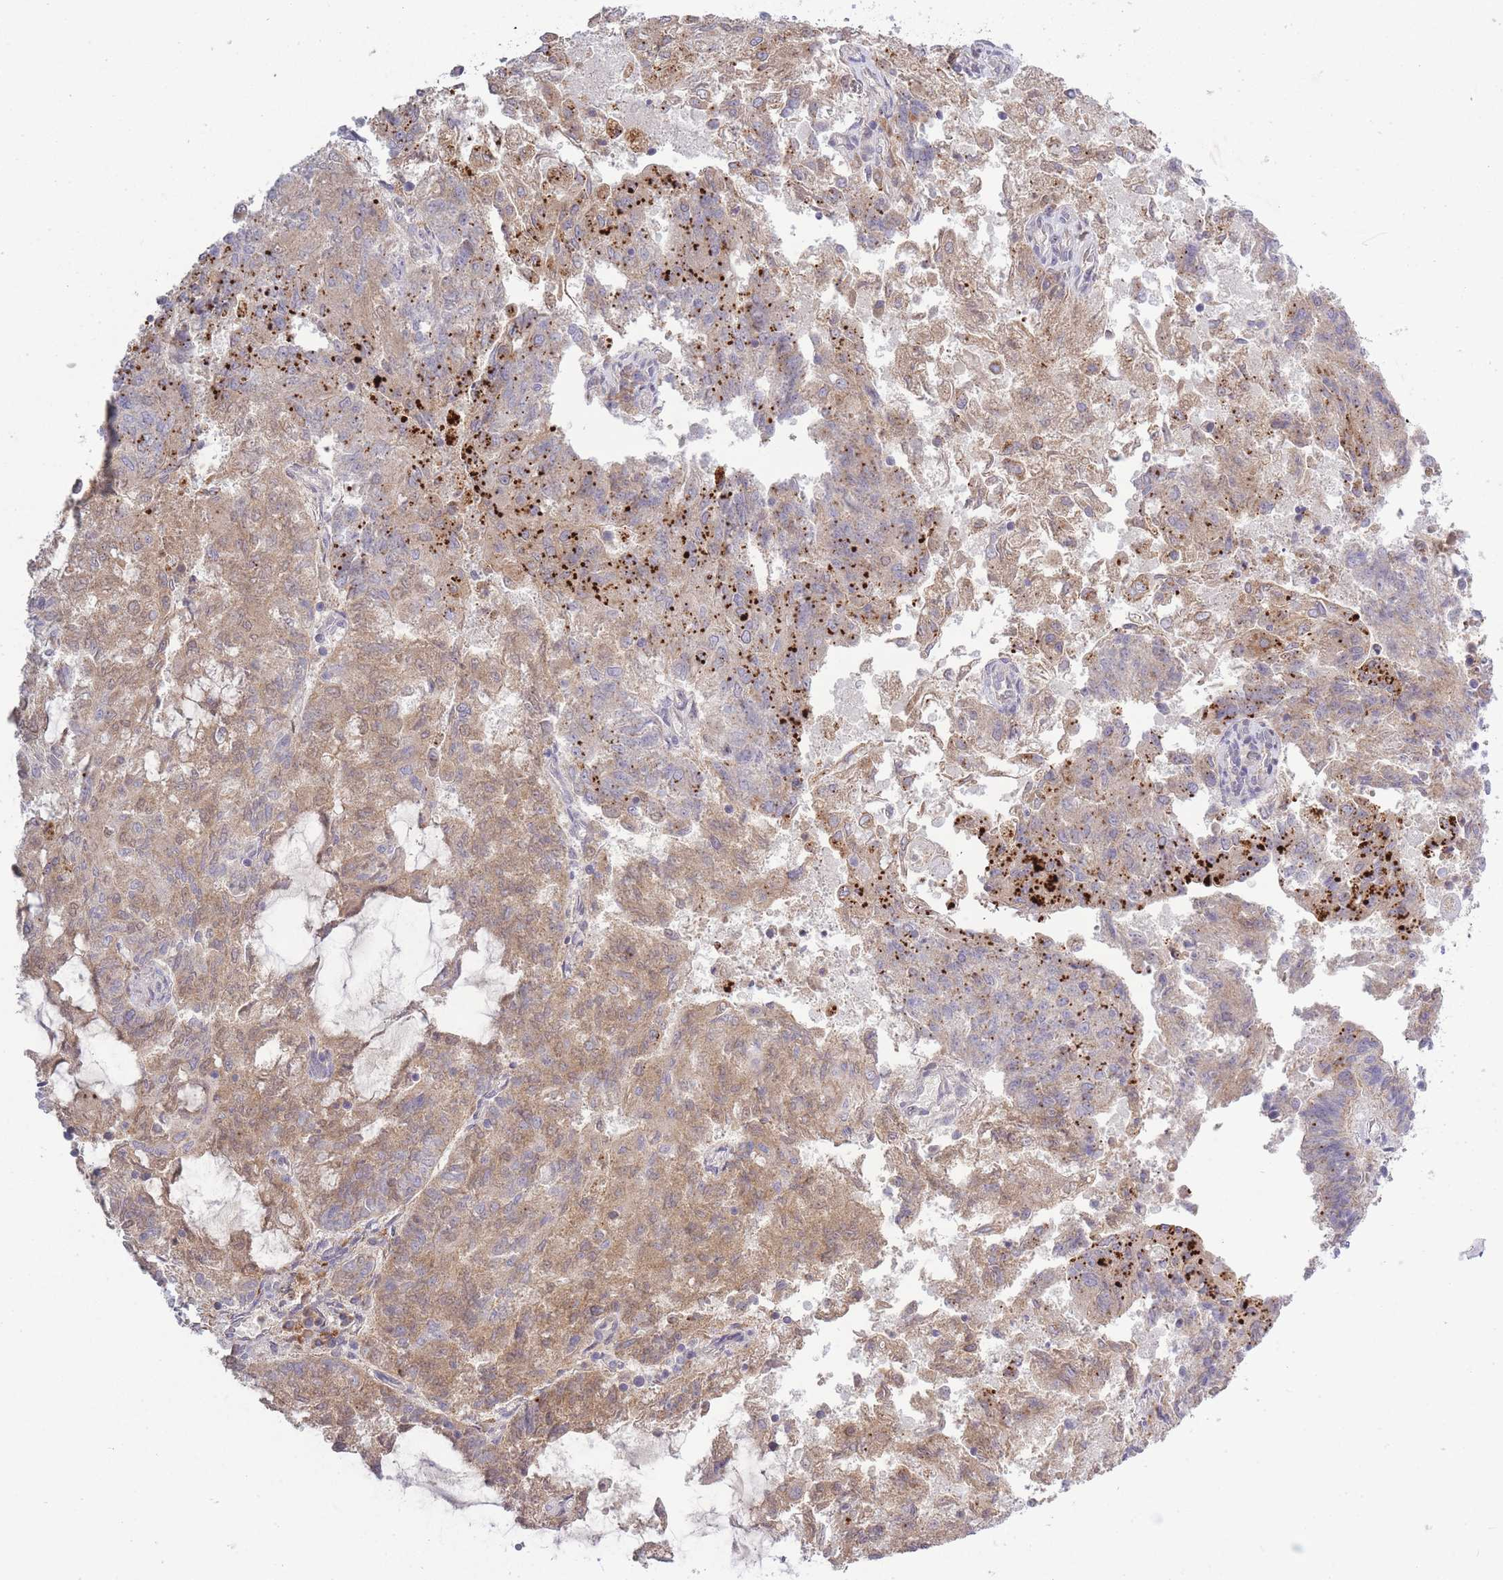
{"staining": {"intensity": "moderate", "quantity": ">75%", "location": "cytoplasmic/membranous"}, "tissue": "endometrial cancer", "cell_type": "Tumor cells", "image_type": "cancer", "snomed": [{"axis": "morphology", "description": "Adenocarcinoma, NOS"}, {"axis": "topography", "description": "Endometrium"}], "caption": "Tumor cells display medium levels of moderate cytoplasmic/membranous staining in approximately >75% of cells in human endometrial adenocarcinoma. Using DAB (3,3'-diaminobenzidine) (brown) and hematoxylin (blue) stains, captured at high magnification using brightfield microscopy.", "gene": "TRIM61", "patient": {"sex": "female", "age": 82}}